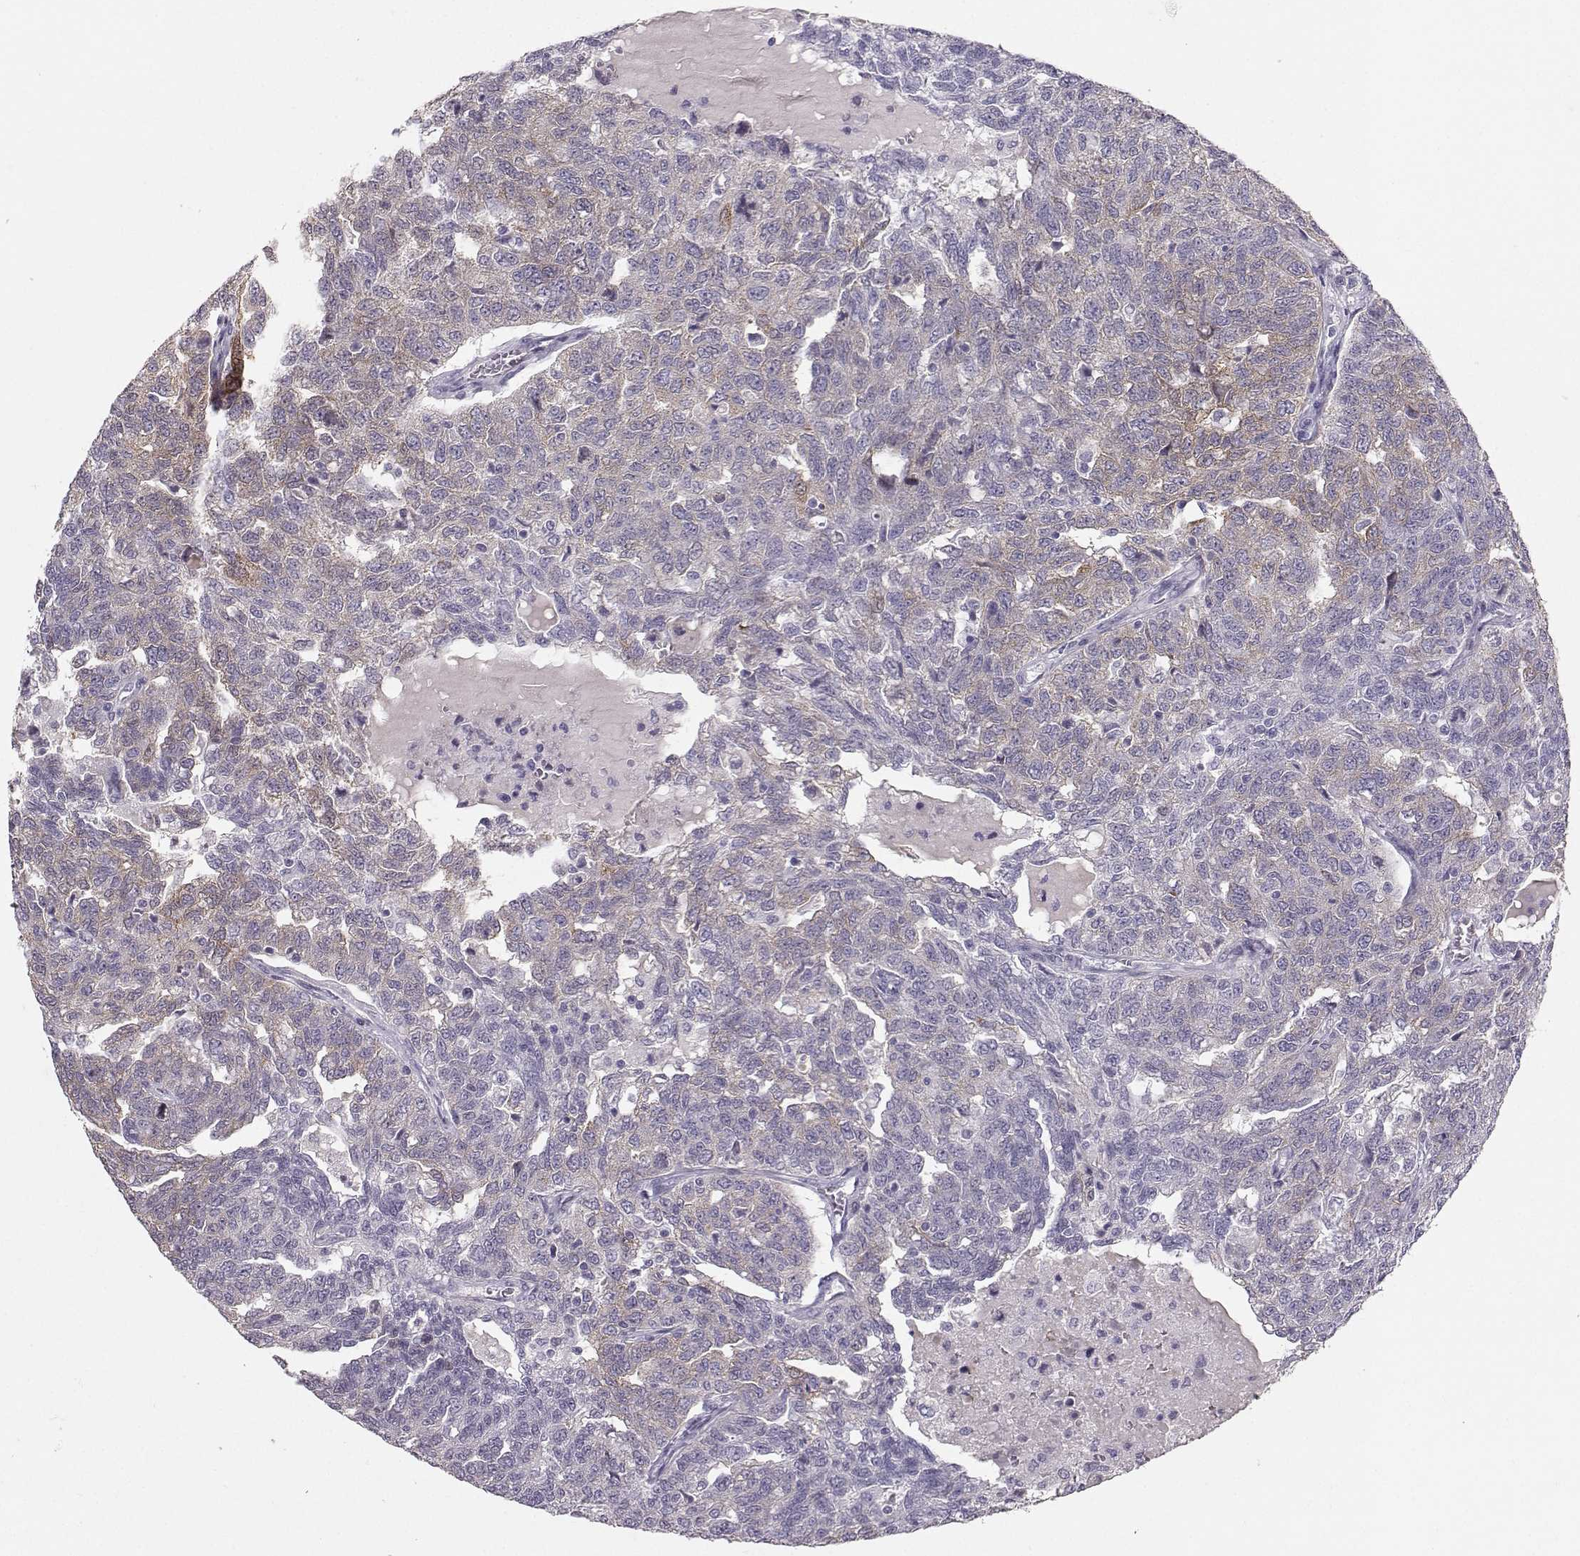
{"staining": {"intensity": "weak", "quantity": "25%-75%", "location": "cytoplasmic/membranous"}, "tissue": "ovarian cancer", "cell_type": "Tumor cells", "image_type": "cancer", "snomed": [{"axis": "morphology", "description": "Cystadenocarcinoma, serous, NOS"}, {"axis": "topography", "description": "Ovary"}], "caption": "Protein analysis of serous cystadenocarcinoma (ovarian) tissue demonstrates weak cytoplasmic/membranous staining in about 25%-75% of tumor cells.", "gene": "PKP2", "patient": {"sex": "female", "age": 71}}